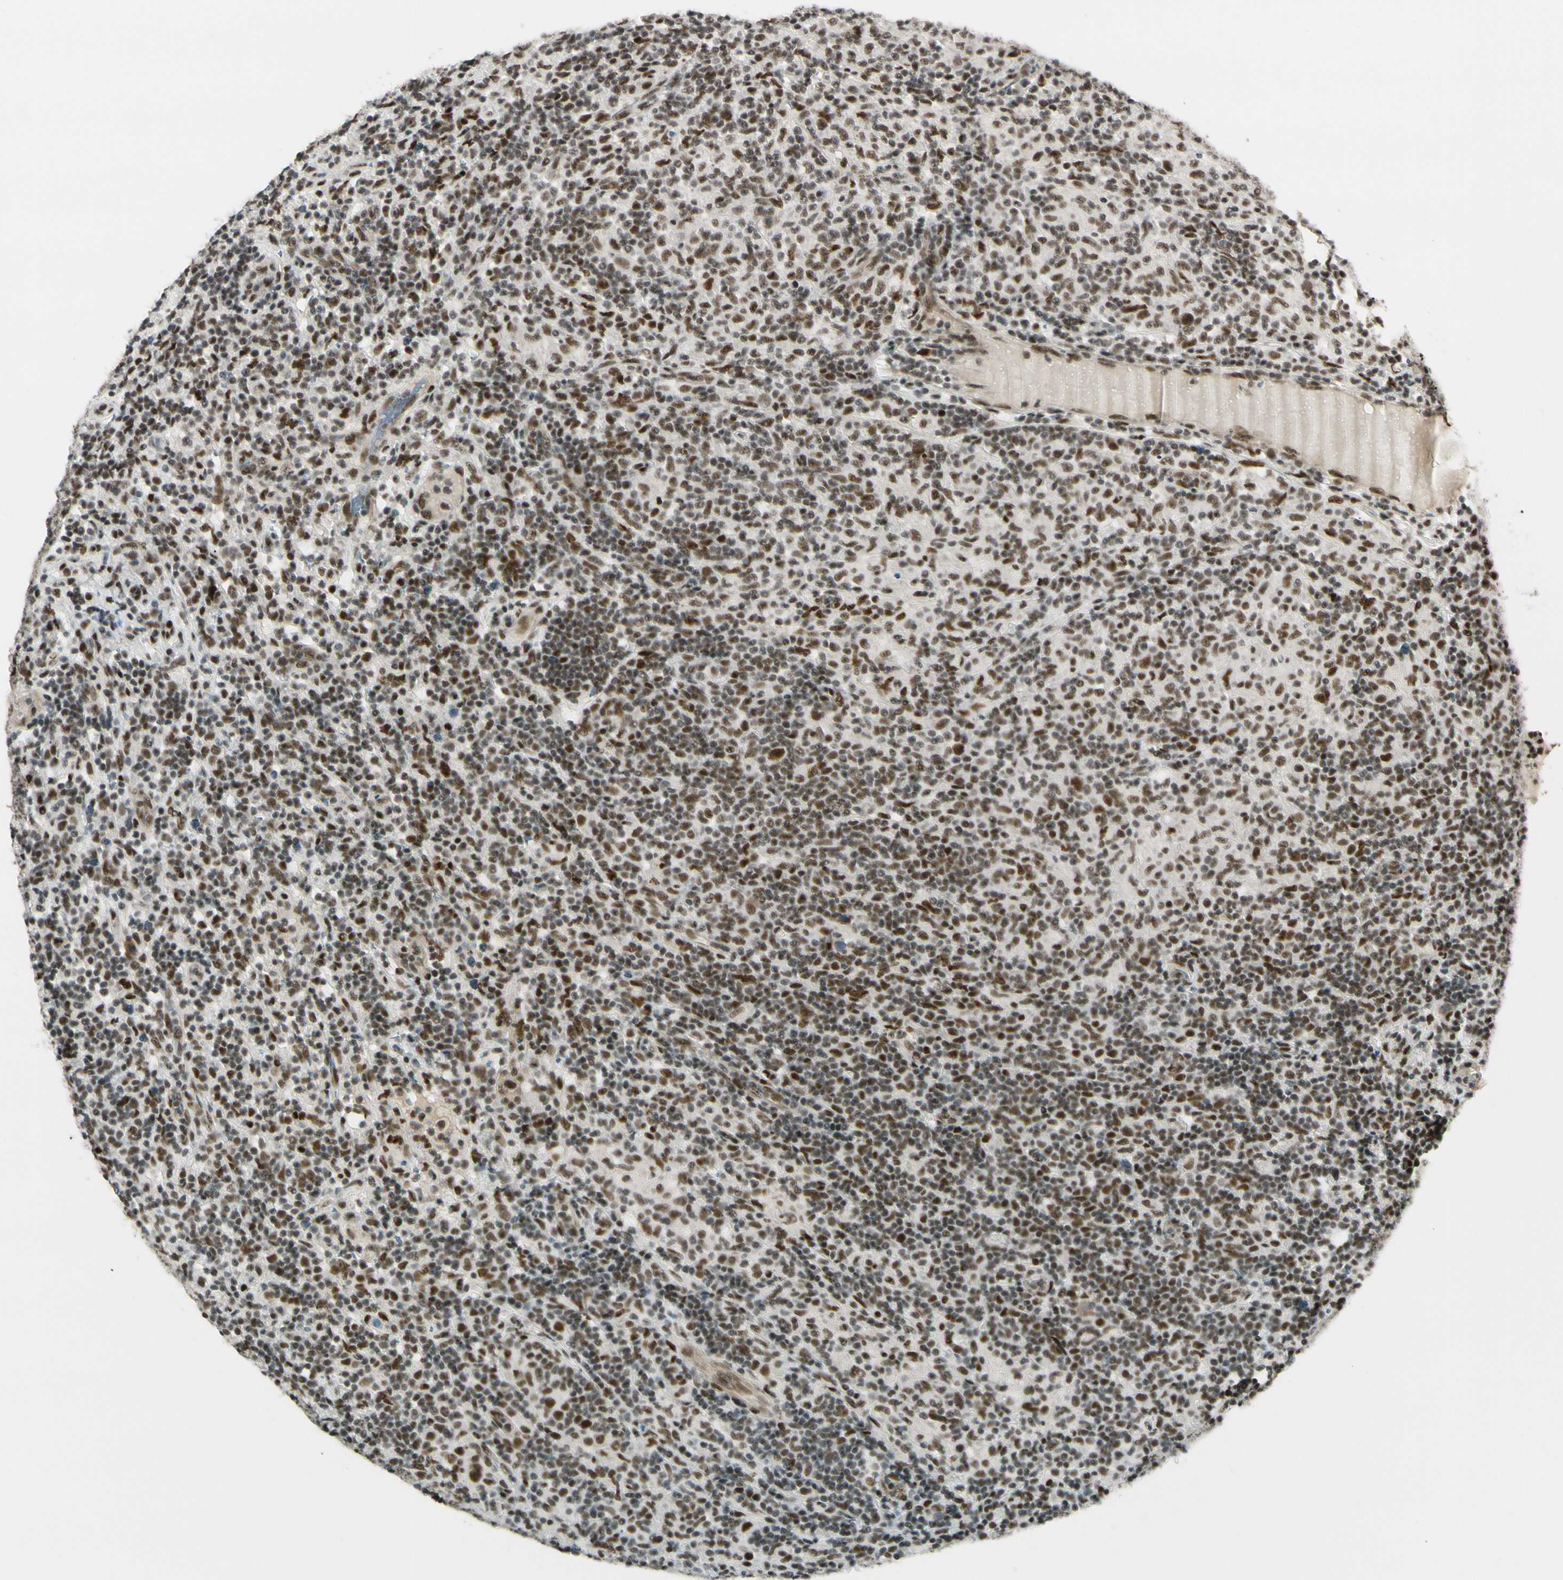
{"staining": {"intensity": "strong", "quantity": ">75%", "location": "nuclear"}, "tissue": "lymphoma", "cell_type": "Tumor cells", "image_type": "cancer", "snomed": [{"axis": "morphology", "description": "Hodgkin's disease, NOS"}, {"axis": "topography", "description": "Lymph node"}], "caption": "A brown stain highlights strong nuclear positivity of a protein in human lymphoma tumor cells.", "gene": "CHAMP1", "patient": {"sex": "male", "age": 70}}